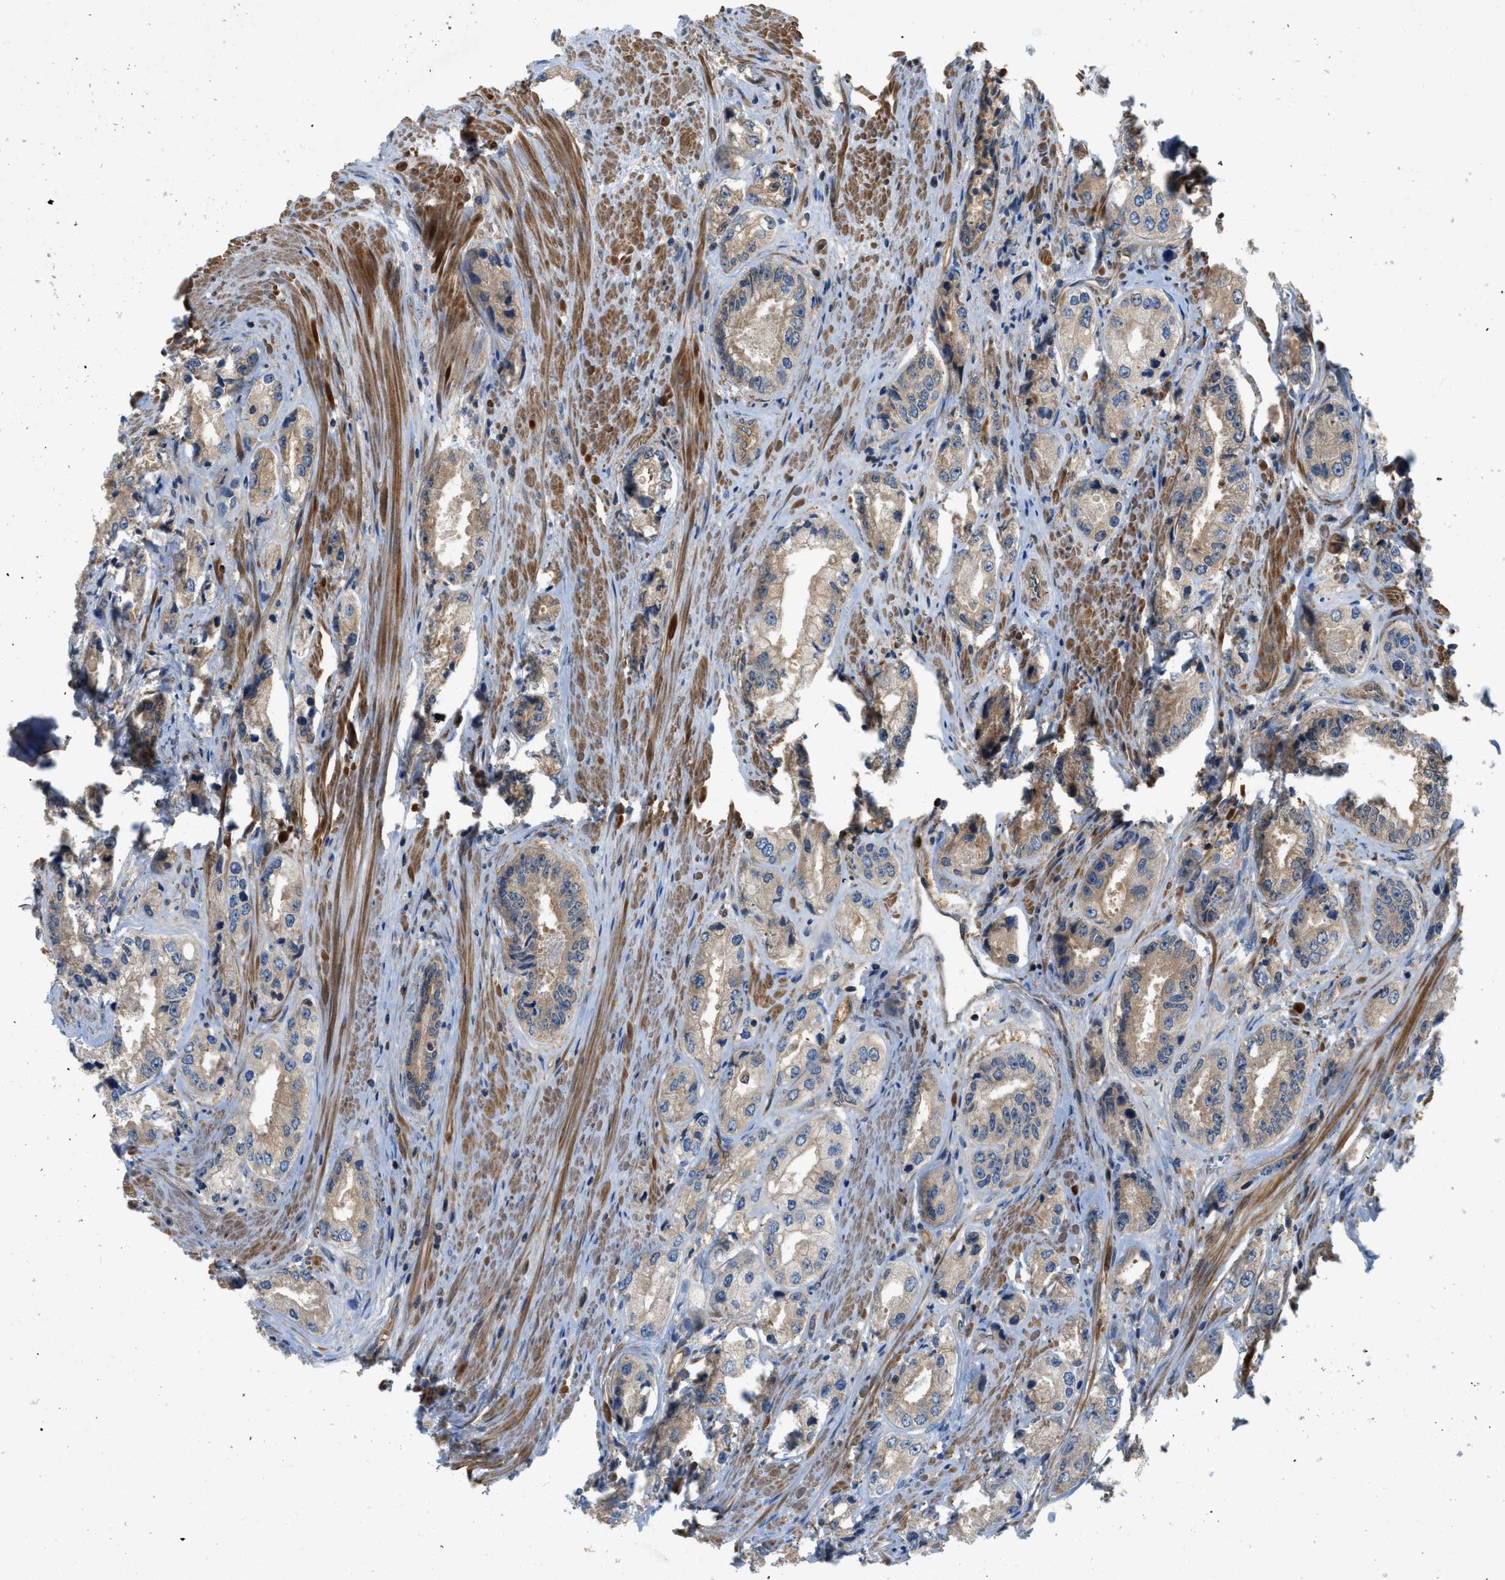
{"staining": {"intensity": "weak", "quantity": "<25%", "location": "cytoplasmic/membranous"}, "tissue": "prostate cancer", "cell_type": "Tumor cells", "image_type": "cancer", "snomed": [{"axis": "morphology", "description": "Adenocarcinoma, High grade"}, {"axis": "topography", "description": "Prostate"}], "caption": "Adenocarcinoma (high-grade) (prostate) stained for a protein using immunohistochemistry (IHC) shows no positivity tumor cells.", "gene": "GPR31", "patient": {"sex": "male", "age": 61}}